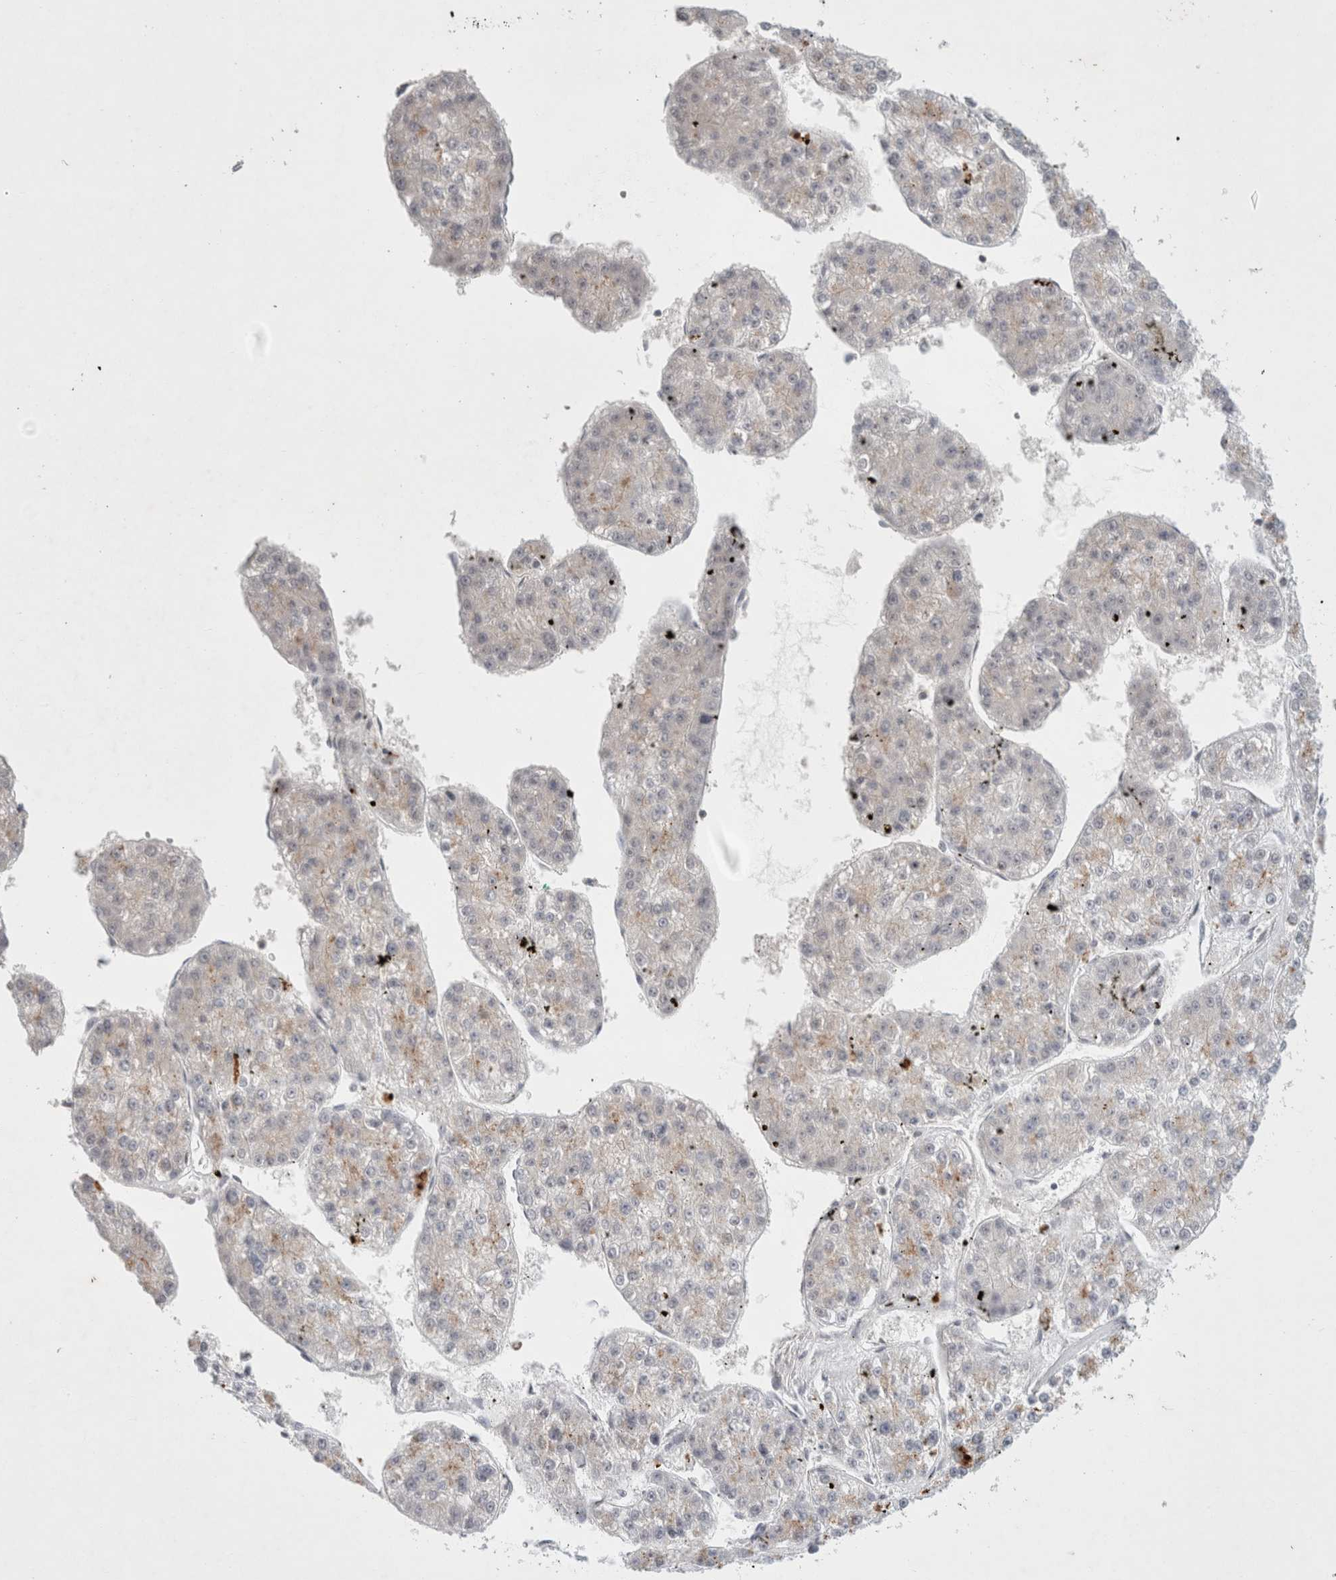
{"staining": {"intensity": "weak", "quantity": "<25%", "location": "cytoplasmic/membranous"}, "tissue": "liver cancer", "cell_type": "Tumor cells", "image_type": "cancer", "snomed": [{"axis": "morphology", "description": "Carcinoma, Hepatocellular, NOS"}, {"axis": "topography", "description": "Liver"}], "caption": "DAB immunohistochemical staining of human hepatocellular carcinoma (liver) displays no significant positivity in tumor cells. (DAB (3,3'-diaminobenzidine) immunohistochemistry (IHC) with hematoxylin counter stain).", "gene": "FBXO42", "patient": {"sex": "female", "age": 73}}